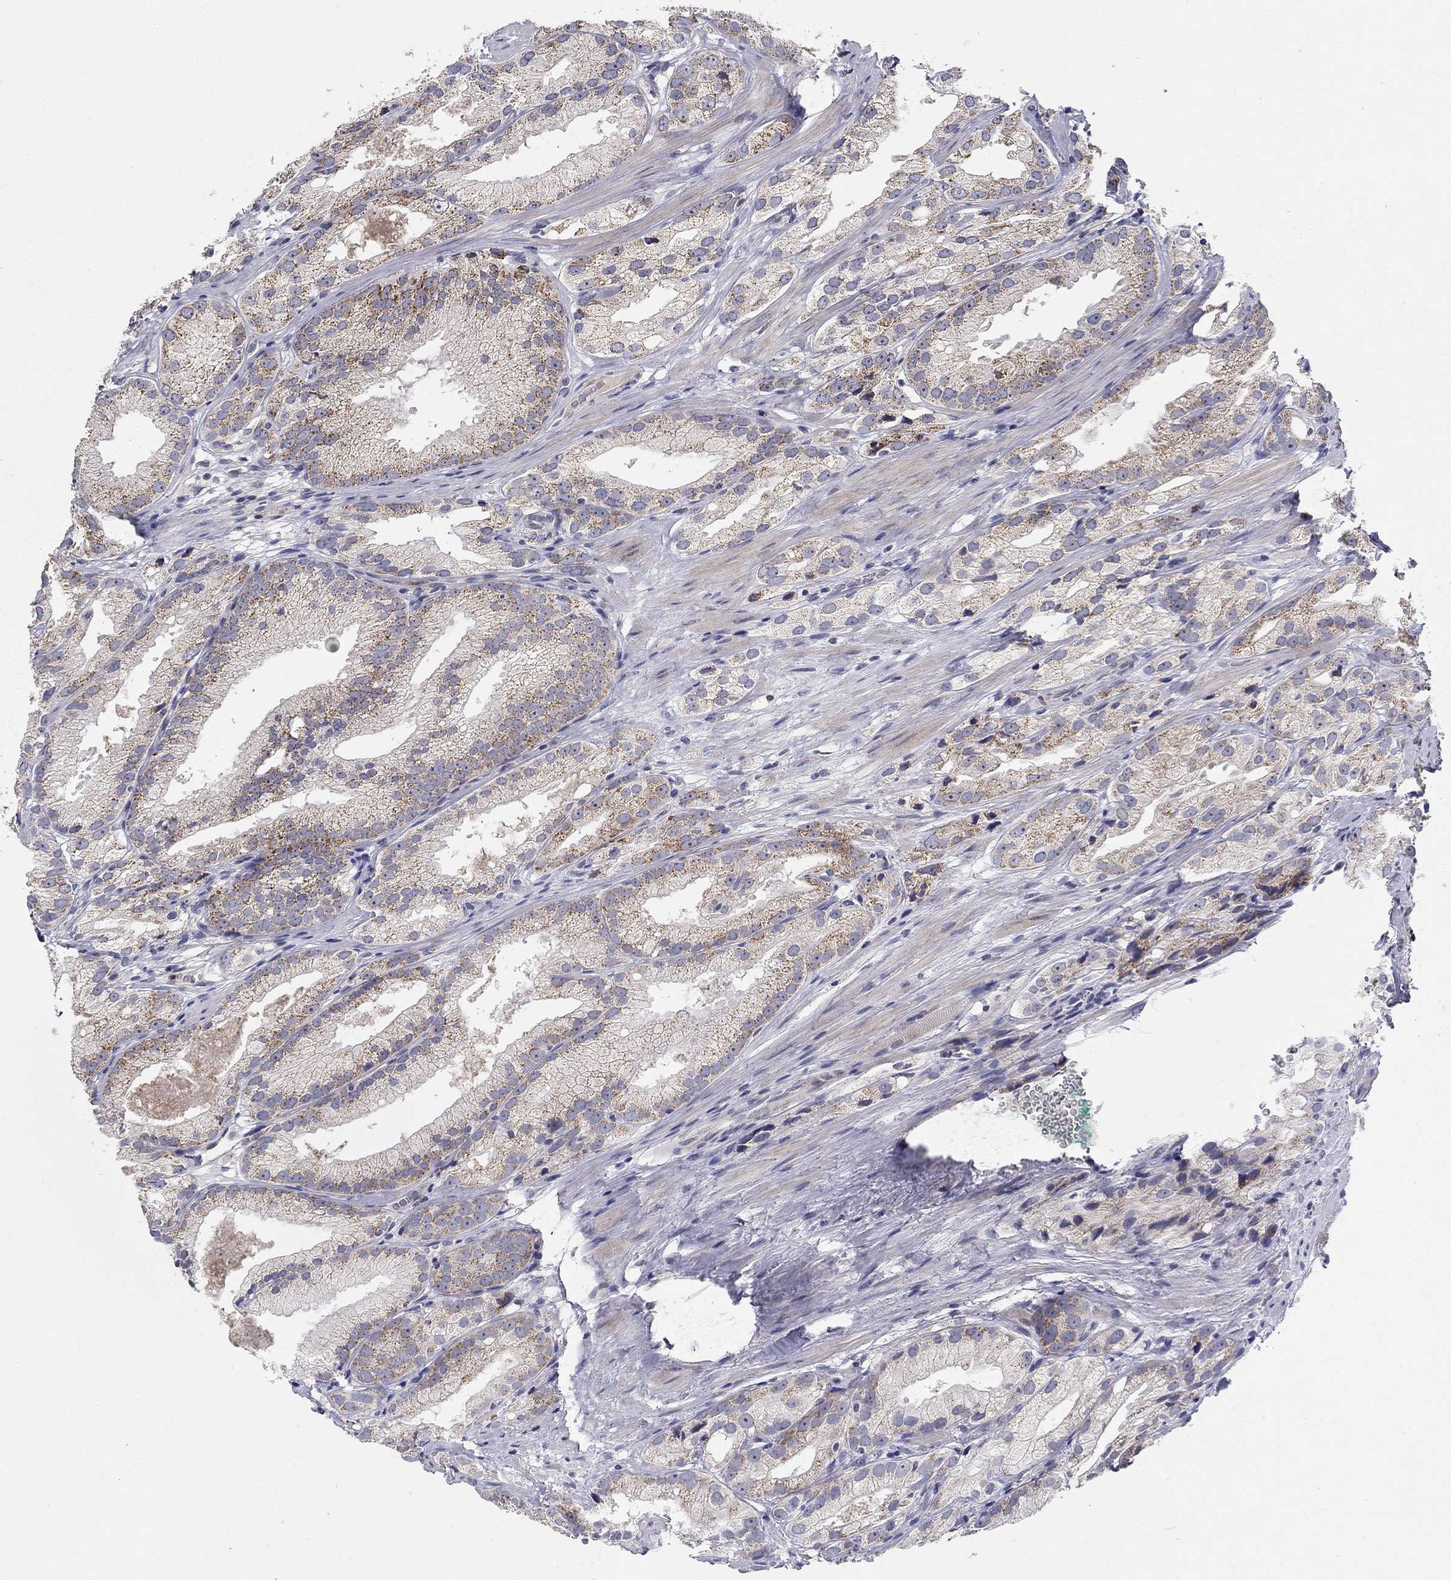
{"staining": {"intensity": "moderate", "quantity": "25%-75%", "location": "cytoplasmic/membranous"}, "tissue": "prostate cancer", "cell_type": "Tumor cells", "image_type": "cancer", "snomed": [{"axis": "morphology", "description": "Adenocarcinoma, High grade"}, {"axis": "topography", "description": "Prostate and seminal vesicle, NOS"}], "caption": "A brown stain labels moderate cytoplasmic/membranous expression of a protein in human high-grade adenocarcinoma (prostate) tumor cells.", "gene": "HMX2", "patient": {"sex": "male", "age": 62}}